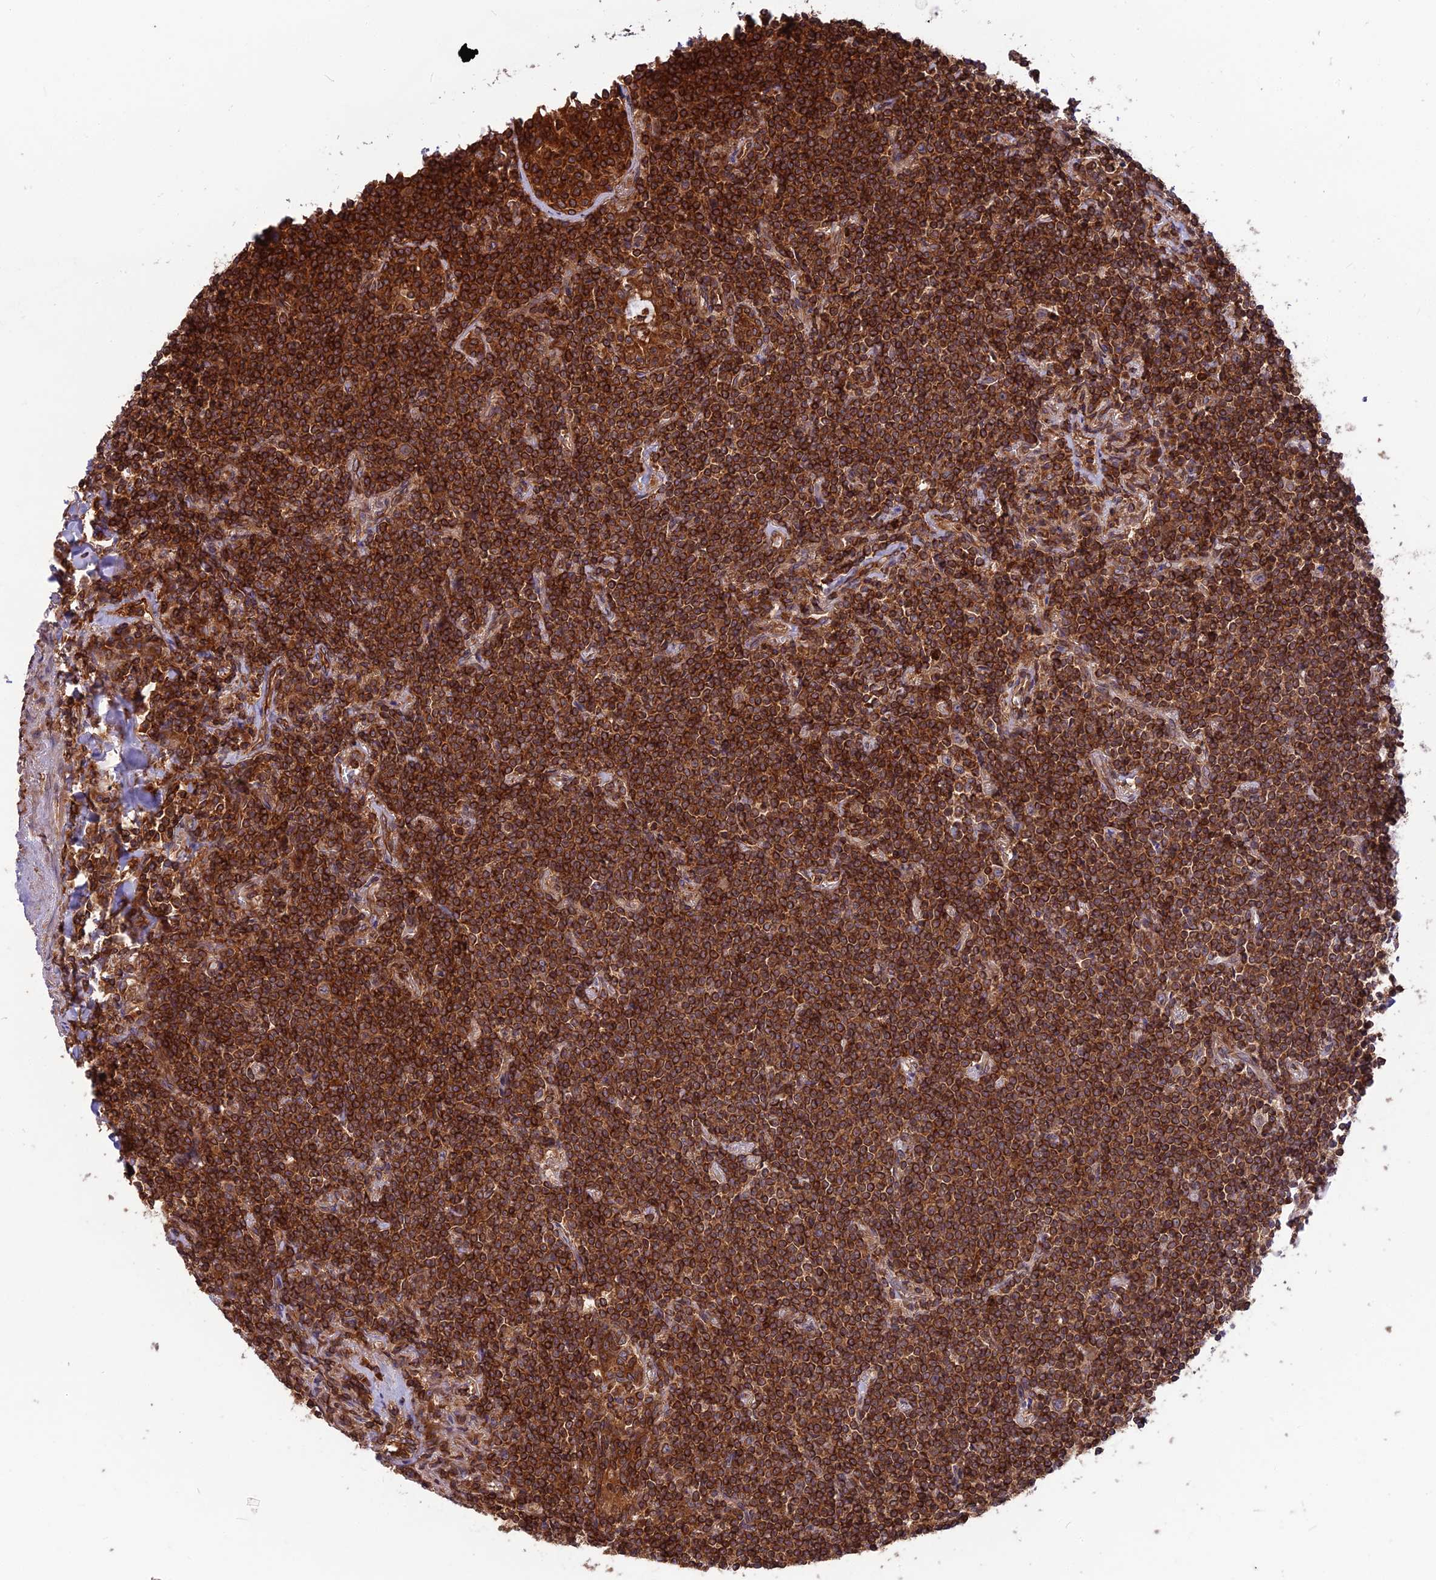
{"staining": {"intensity": "strong", "quantity": ">75%", "location": "cytoplasmic/membranous"}, "tissue": "lymphoma", "cell_type": "Tumor cells", "image_type": "cancer", "snomed": [{"axis": "morphology", "description": "Malignant lymphoma, non-Hodgkin's type, Low grade"}, {"axis": "topography", "description": "Lung"}], "caption": "Protein staining by immunohistochemistry reveals strong cytoplasmic/membranous expression in about >75% of tumor cells in low-grade malignant lymphoma, non-Hodgkin's type.", "gene": "WDR1", "patient": {"sex": "female", "age": 71}}